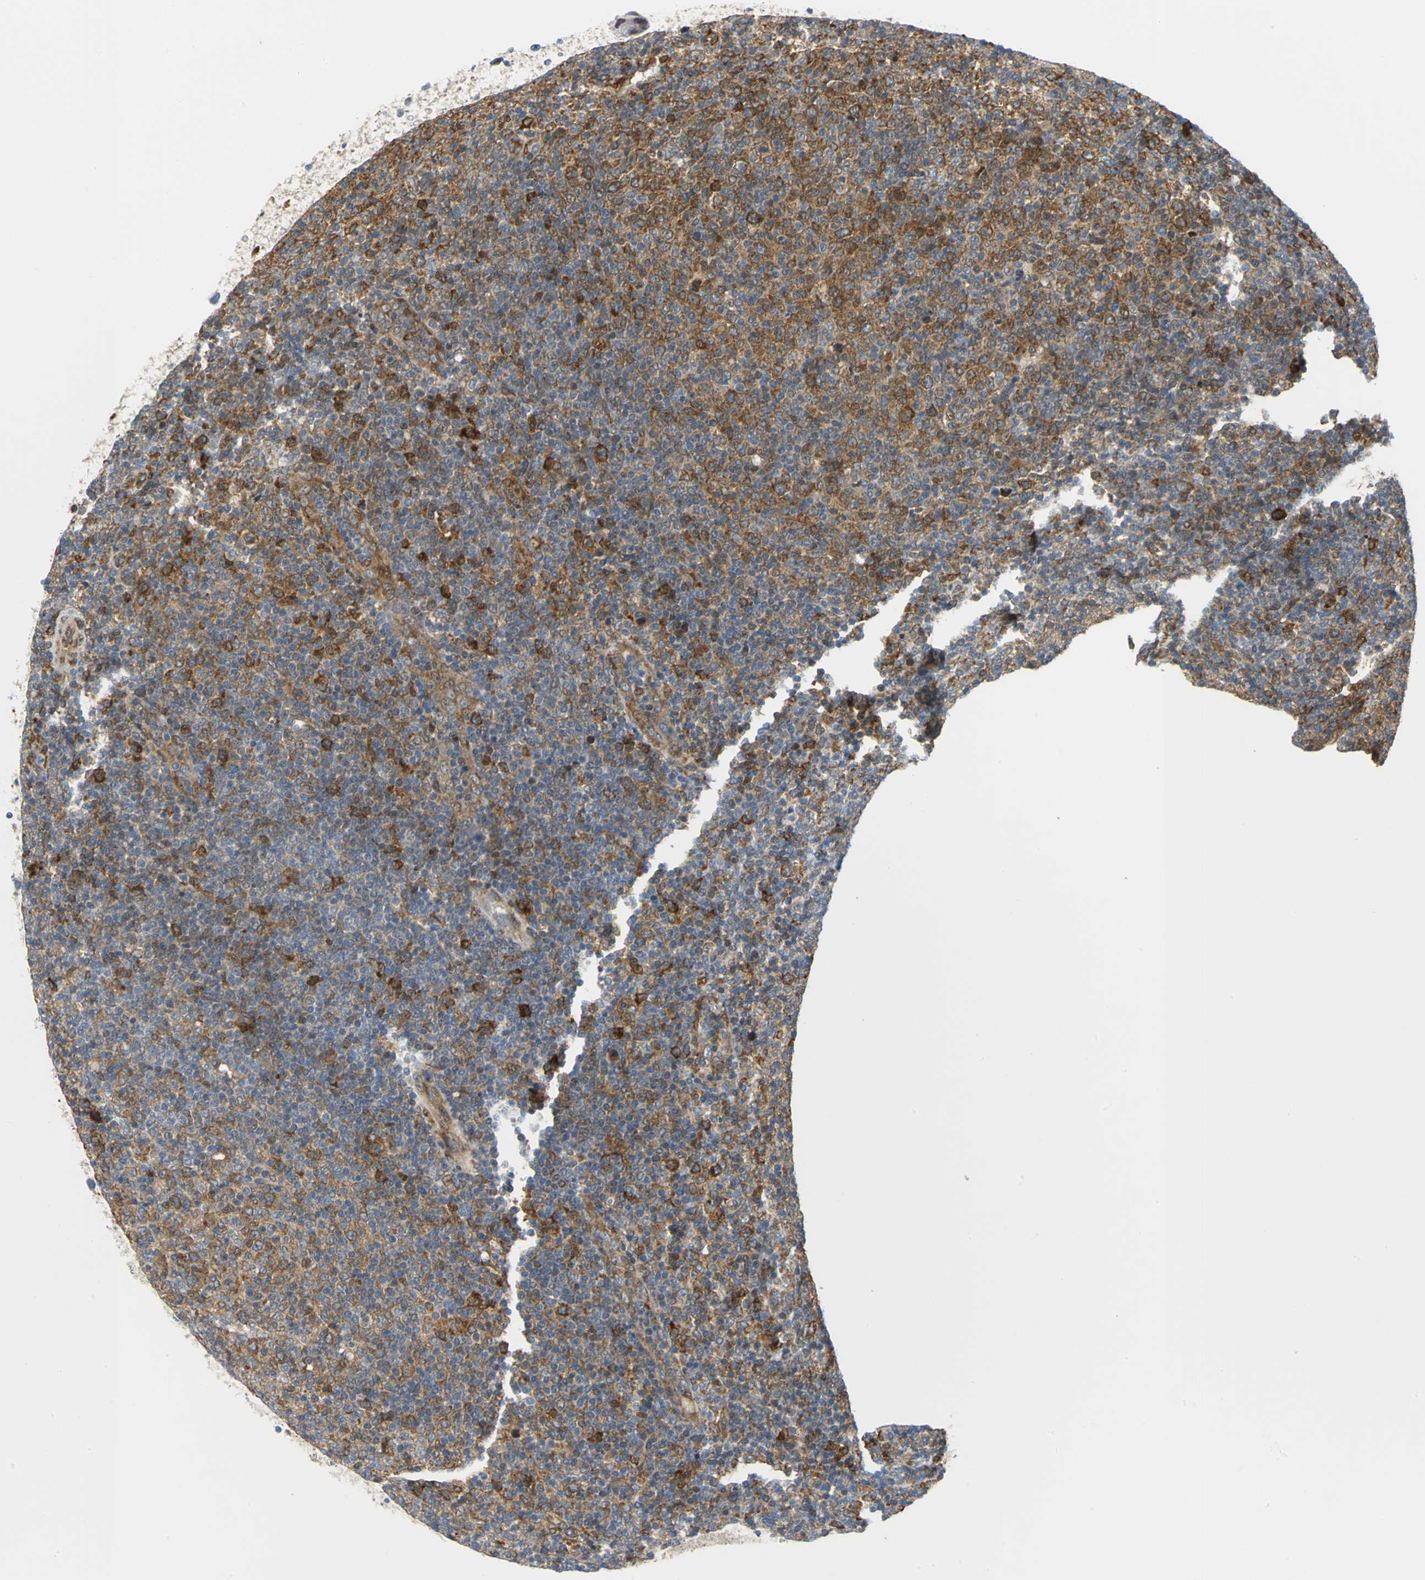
{"staining": {"intensity": "moderate", "quantity": ">75%", "location": "cytoplasmic/membranous"}, "tissue": "lymphoma", "cell_type": "Tumor cells", "image_type": "cancer", "snomed": [{"axis": "morphology", "description": "Malignant lymphoma, non-Hodgkin's type, Low grade"}, {"axis": "topography", "description": "Lymph node"}], "caption": "A brown stain labels moderate cytoplasmic/membranous staining of a protein in human low-grade malignant lymphoma, non-Hodgkin's type tumor cells.", "gene": "YBX1", "patient": {"sex": "male", "age": 70}}